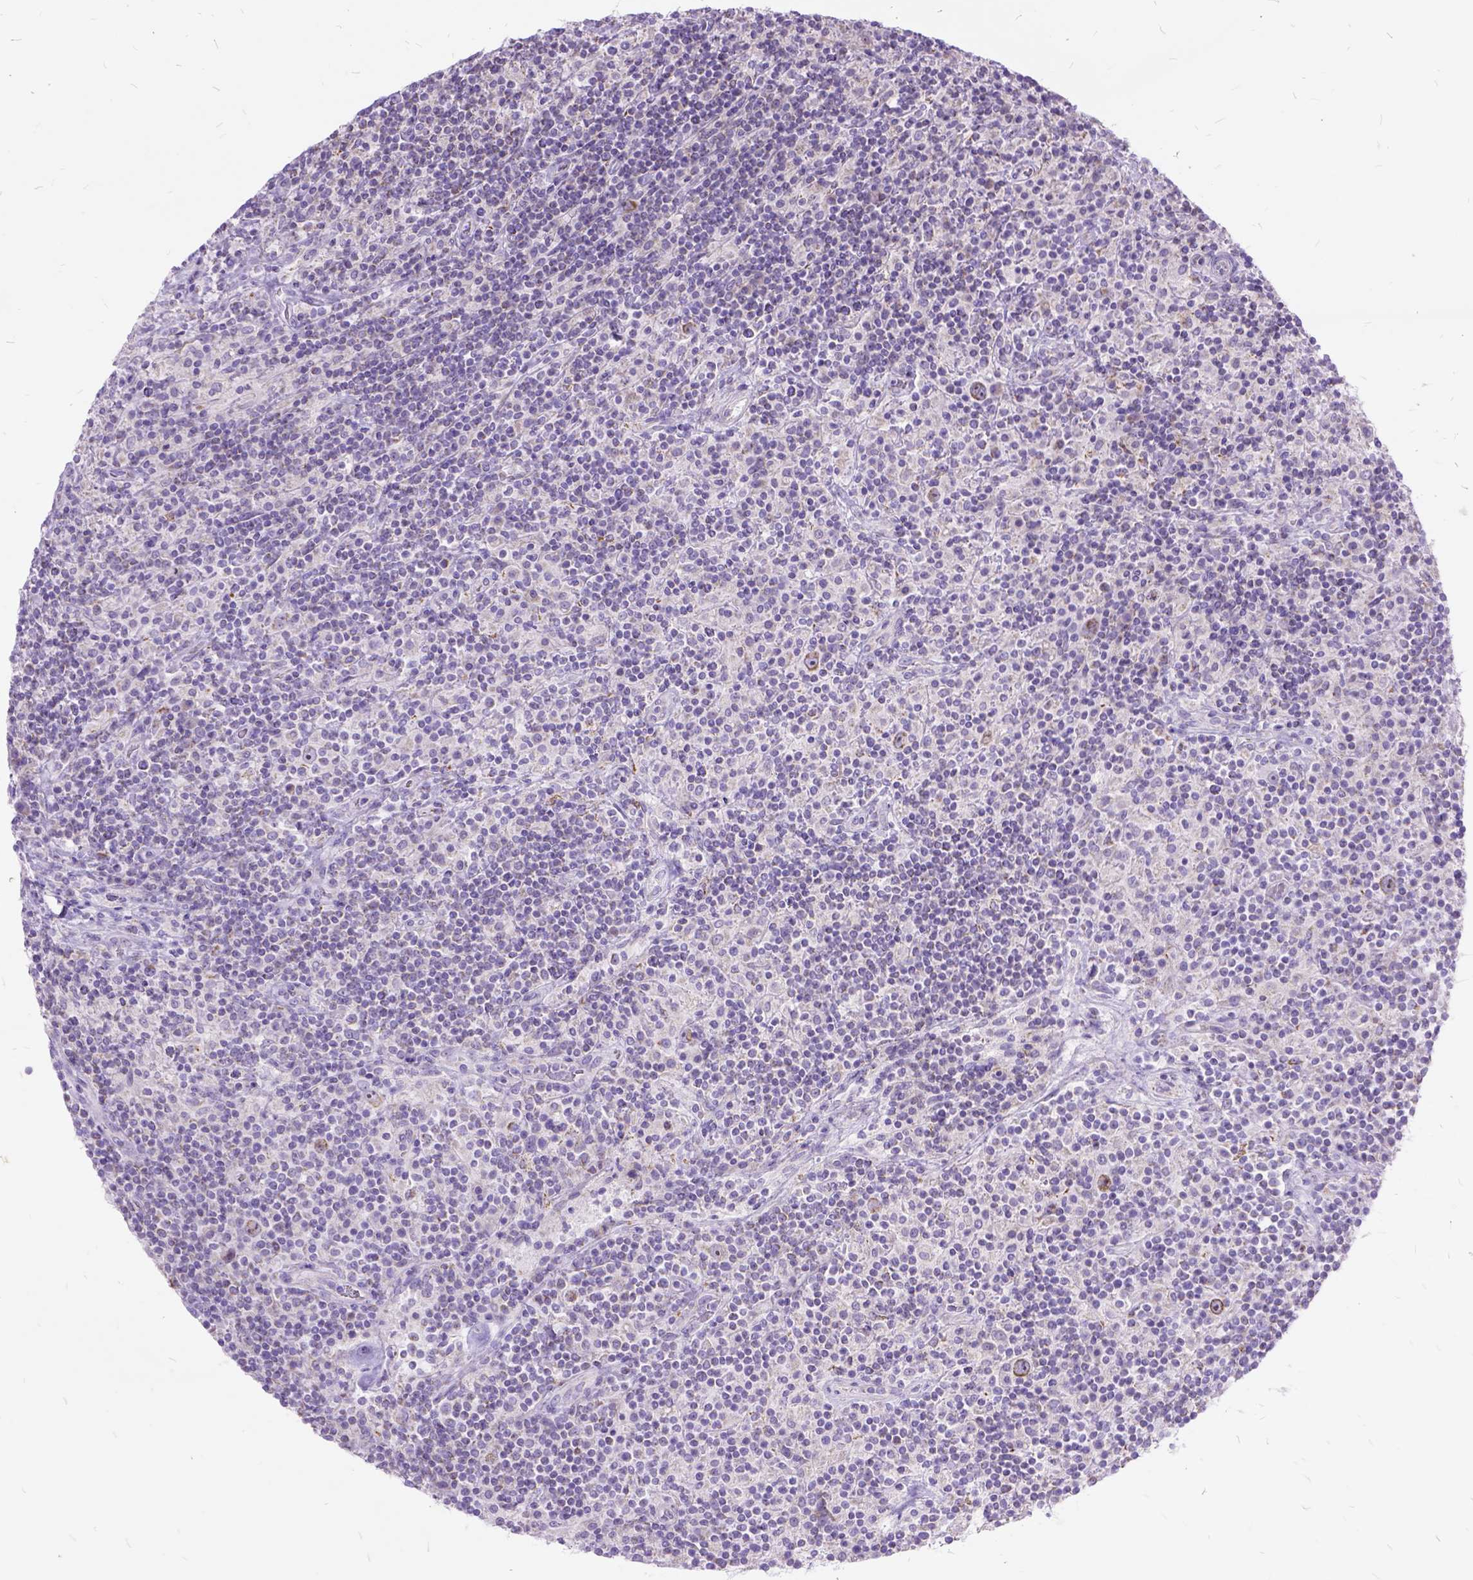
{"staining": {"intensity": "negative", "quantity": "none", "location": "none"}, "tissue": "lymphoma", "cell_type": "Tumor cells", "image_type": "cancer", "snomed": [{"axis": "morphology", "description": "Hodgkin's disease, NOS"}, {"axis": "topography", "description": "Lymph node"}], "caption": "Hodgkin's disease was stained to show a protein in brown. There is no significant expression in tumor cells.", "gene": "CTAG2", "patient": {"sex": "male", "age": 70}}